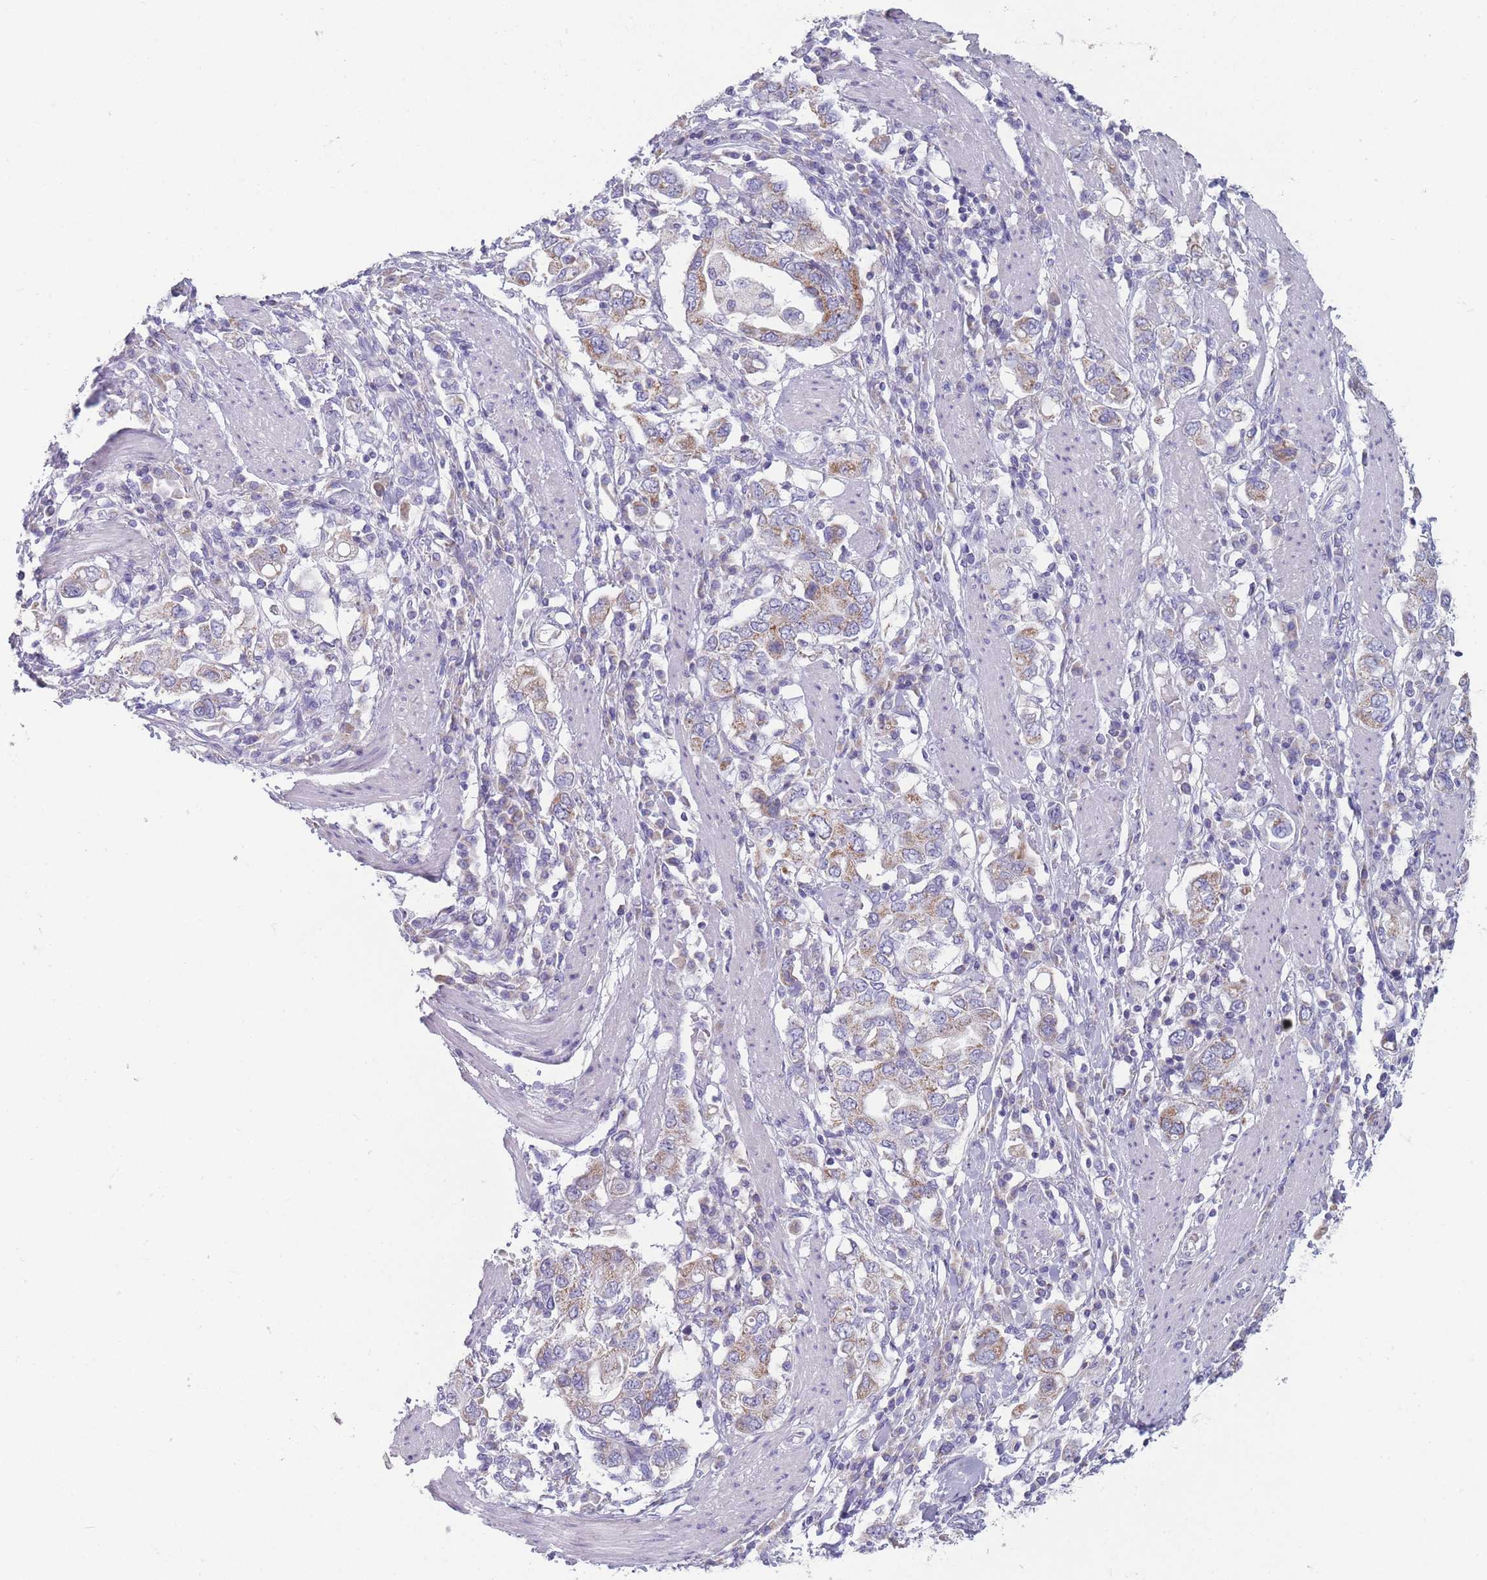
{"staining": {"intensity": "moderate", "quantity": ">75%", "location": "cytoplasmic/membranous"}, "tissue": "stomach cancer", "cell_type": "Tumor cells", "image_type": "cancer", "snomed": [{"axis": "morphology", "description": "Adenocarcinoma, NOS"}, {"axis": "topography", "description": "Stomach, upper"}, {"axis": "topography", "description": "Stomach"}], "caption": "Tumor cells reveal medium levels of moderate cytoplasmic/membranous positivity in about >75% of cells in stomach adenocarcinoma. The protein of interest is stained brown, and the nuclei are stained in blue (DAB IHC with brightfield microscopy, high magnification).", "gene": "MRPS14", "patient": {"sex": "male", "age": 62}}